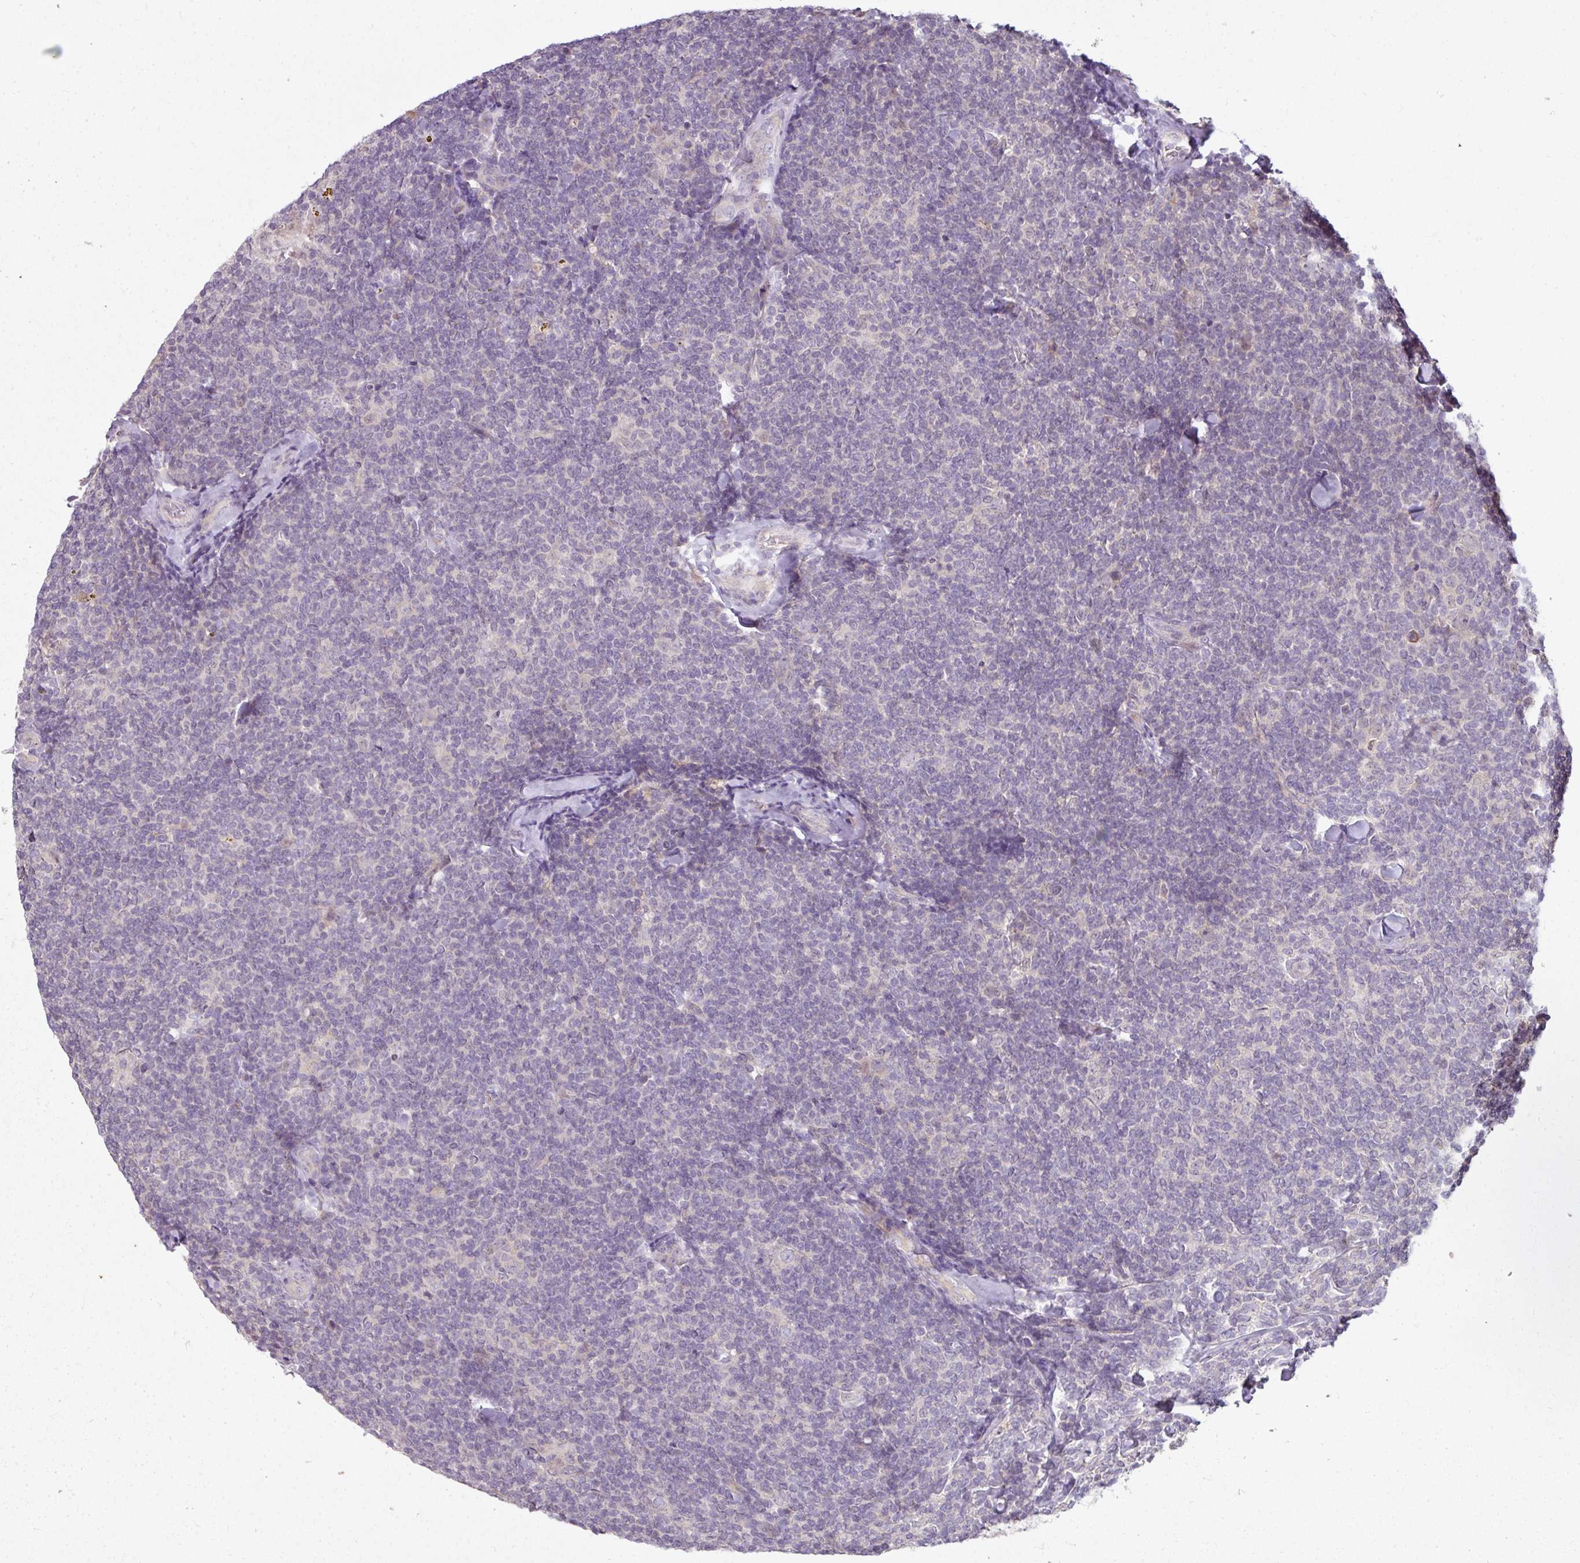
{"staining": {"intensity": "negative", "quantity": "none", "location": "none"}, "tissue": "lymphoma", "cell_type": "Tumor cells", "image_type": "cancer", "snomed": [{"axis": "morphology", "description": "Malignant lymphoma, non-Hodgkin's type, Low grade"}, {"axis": "topography", "description": "Lymph node"}], "caption": "Immunohistochemistry of human lymphoma shows no positivity in tumor cells. (DAB (3,3'-diaminobenzidine) immunohistochemistry (IHC) visualized using brightfield microscopy, high magnification).", "gene": "C19orf33", "patient": {"sex": "female", "age": 56}}